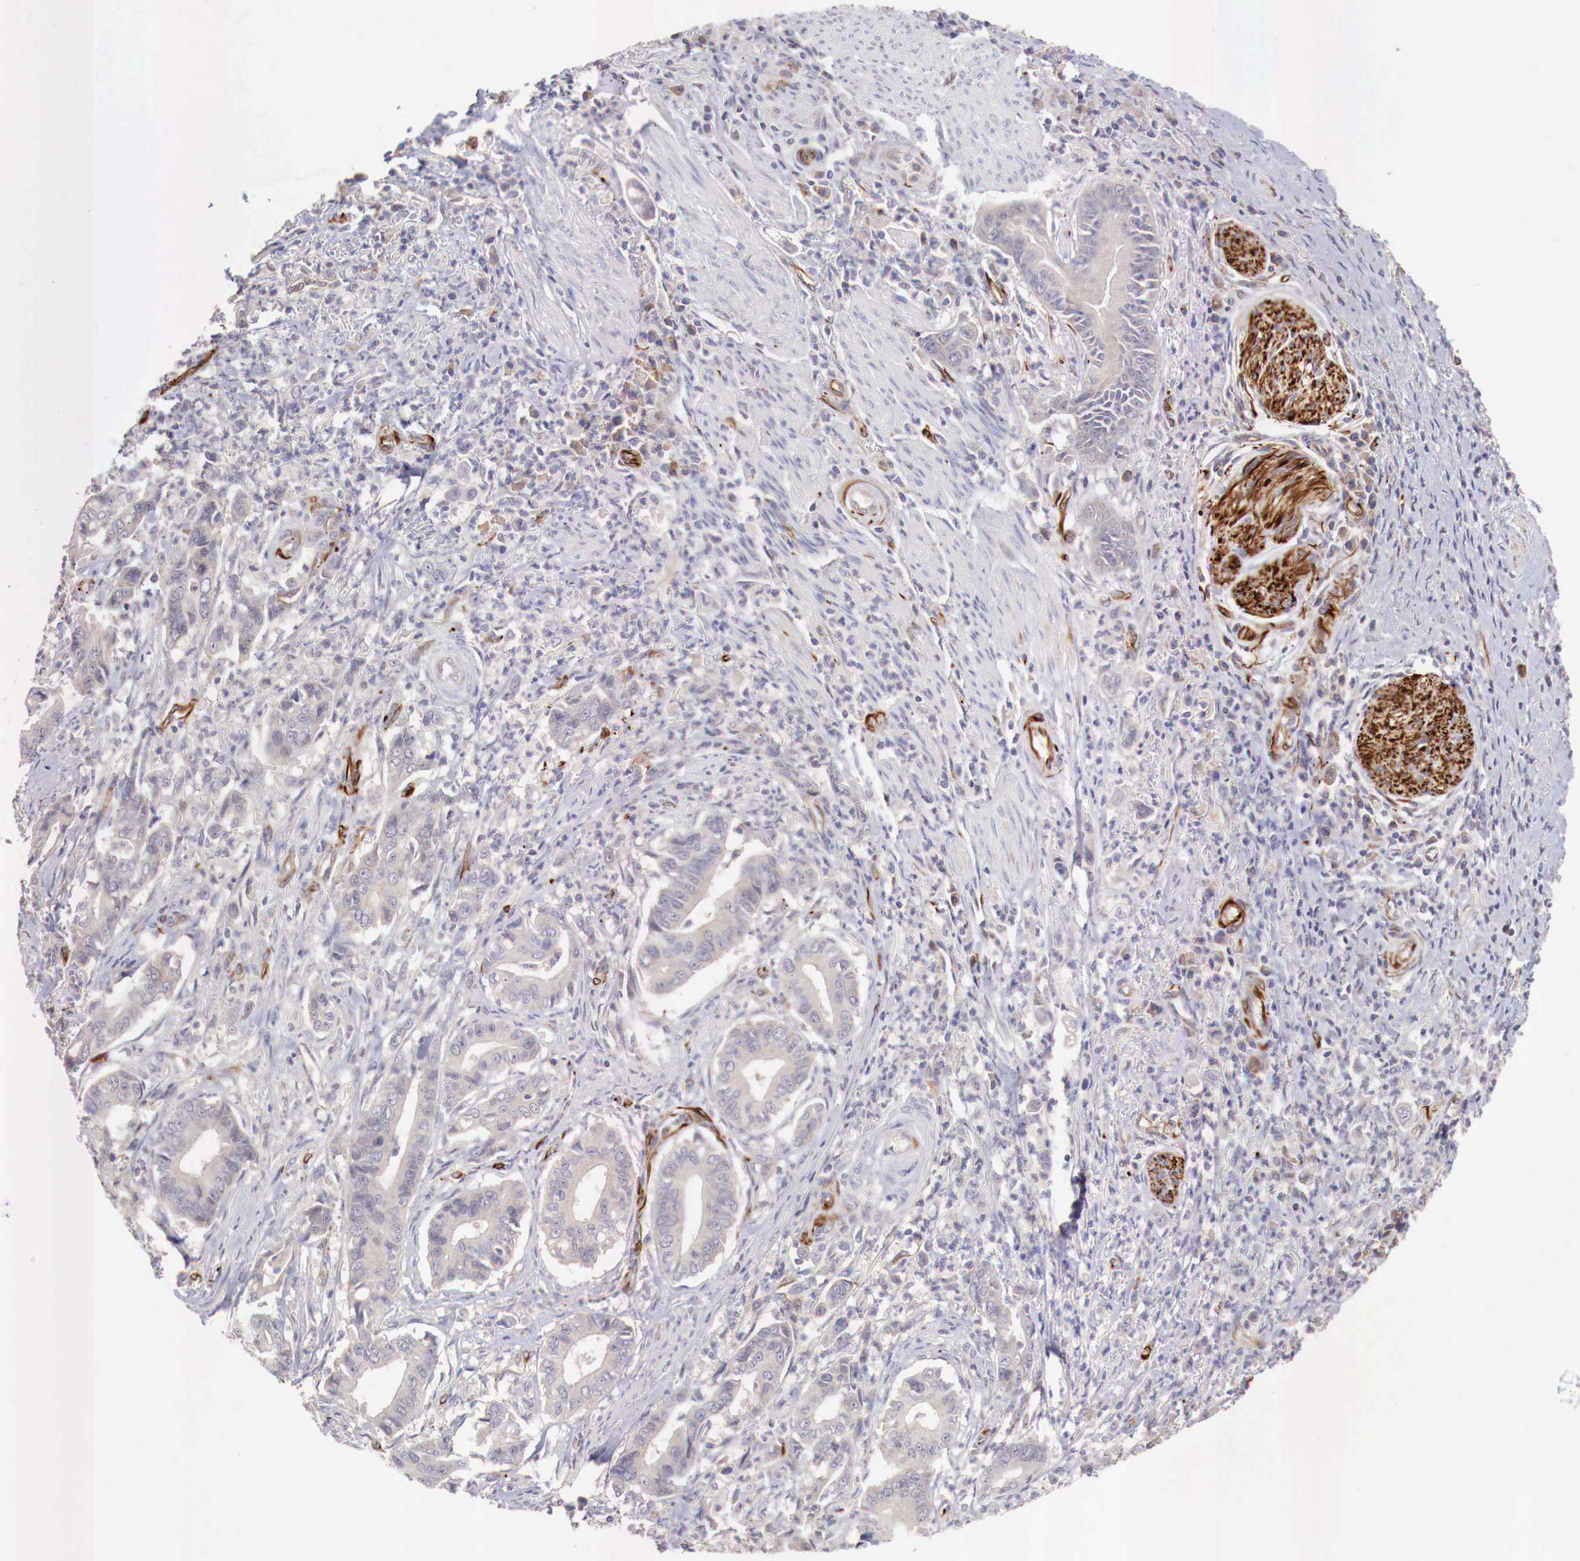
{"staining": {"intensity": "negative", "quantity": "none", "location": "none"}, "tissue": "stomach cancer", "cell_type": "Tumor cells", "image_type": "cancer", "snomed": [{"axis": "morphology", "description": "Adenocarcinoma, NOS"}, {"axis": "topography", "description": "Stomach"}], "caption": "Tumor cells show no significant protein staining in stomach cancer.", "gene": "WT1", "patient": {"sex": "female", "age": 76}}